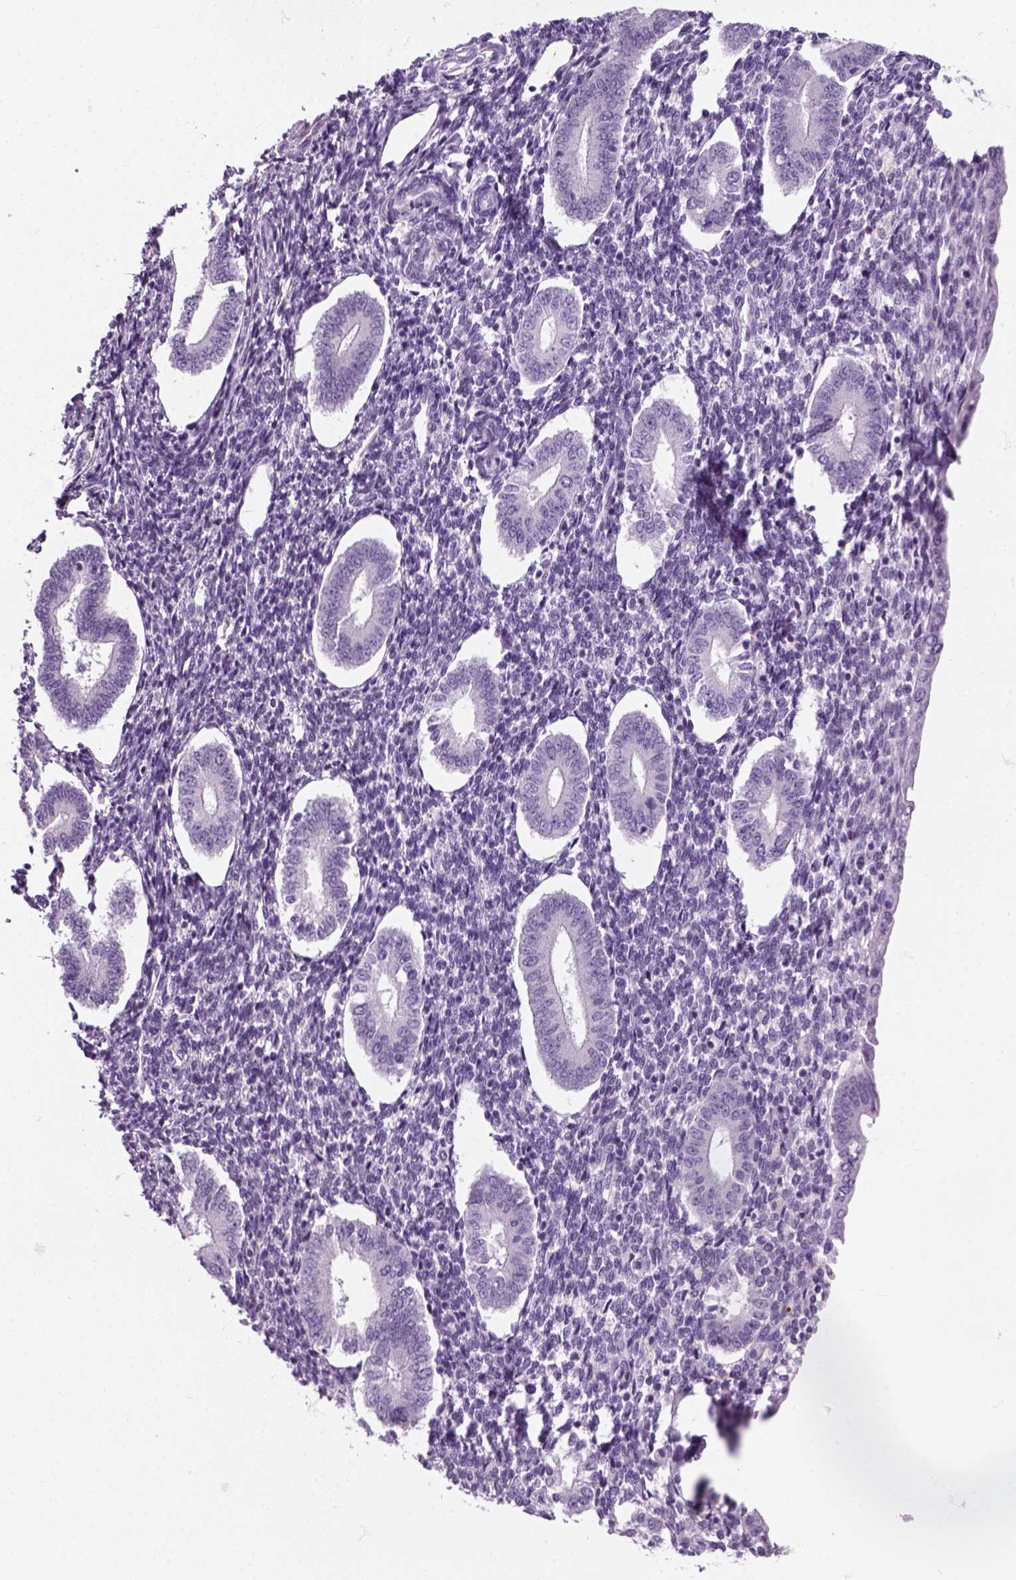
{"staining": {"intensity": "negative", "quantity": "none", "location": "none"}, "tissue": "endometrium", "cell_type": "Cells in endometrial stroma", "image_type": "normal", "snomed": [{"axis": "morphology", "description": "Normal tissue, NOS"}, {"axis": "topography", "description": "Endometrium"}], "caption": "Endometrium stained for a protein using immunohistochemistry (IHC) demonstrates no positivity cells in endometrial stroma.", "gene": "SLC12A5", "patient": {"sex": "female", "age": 40}}